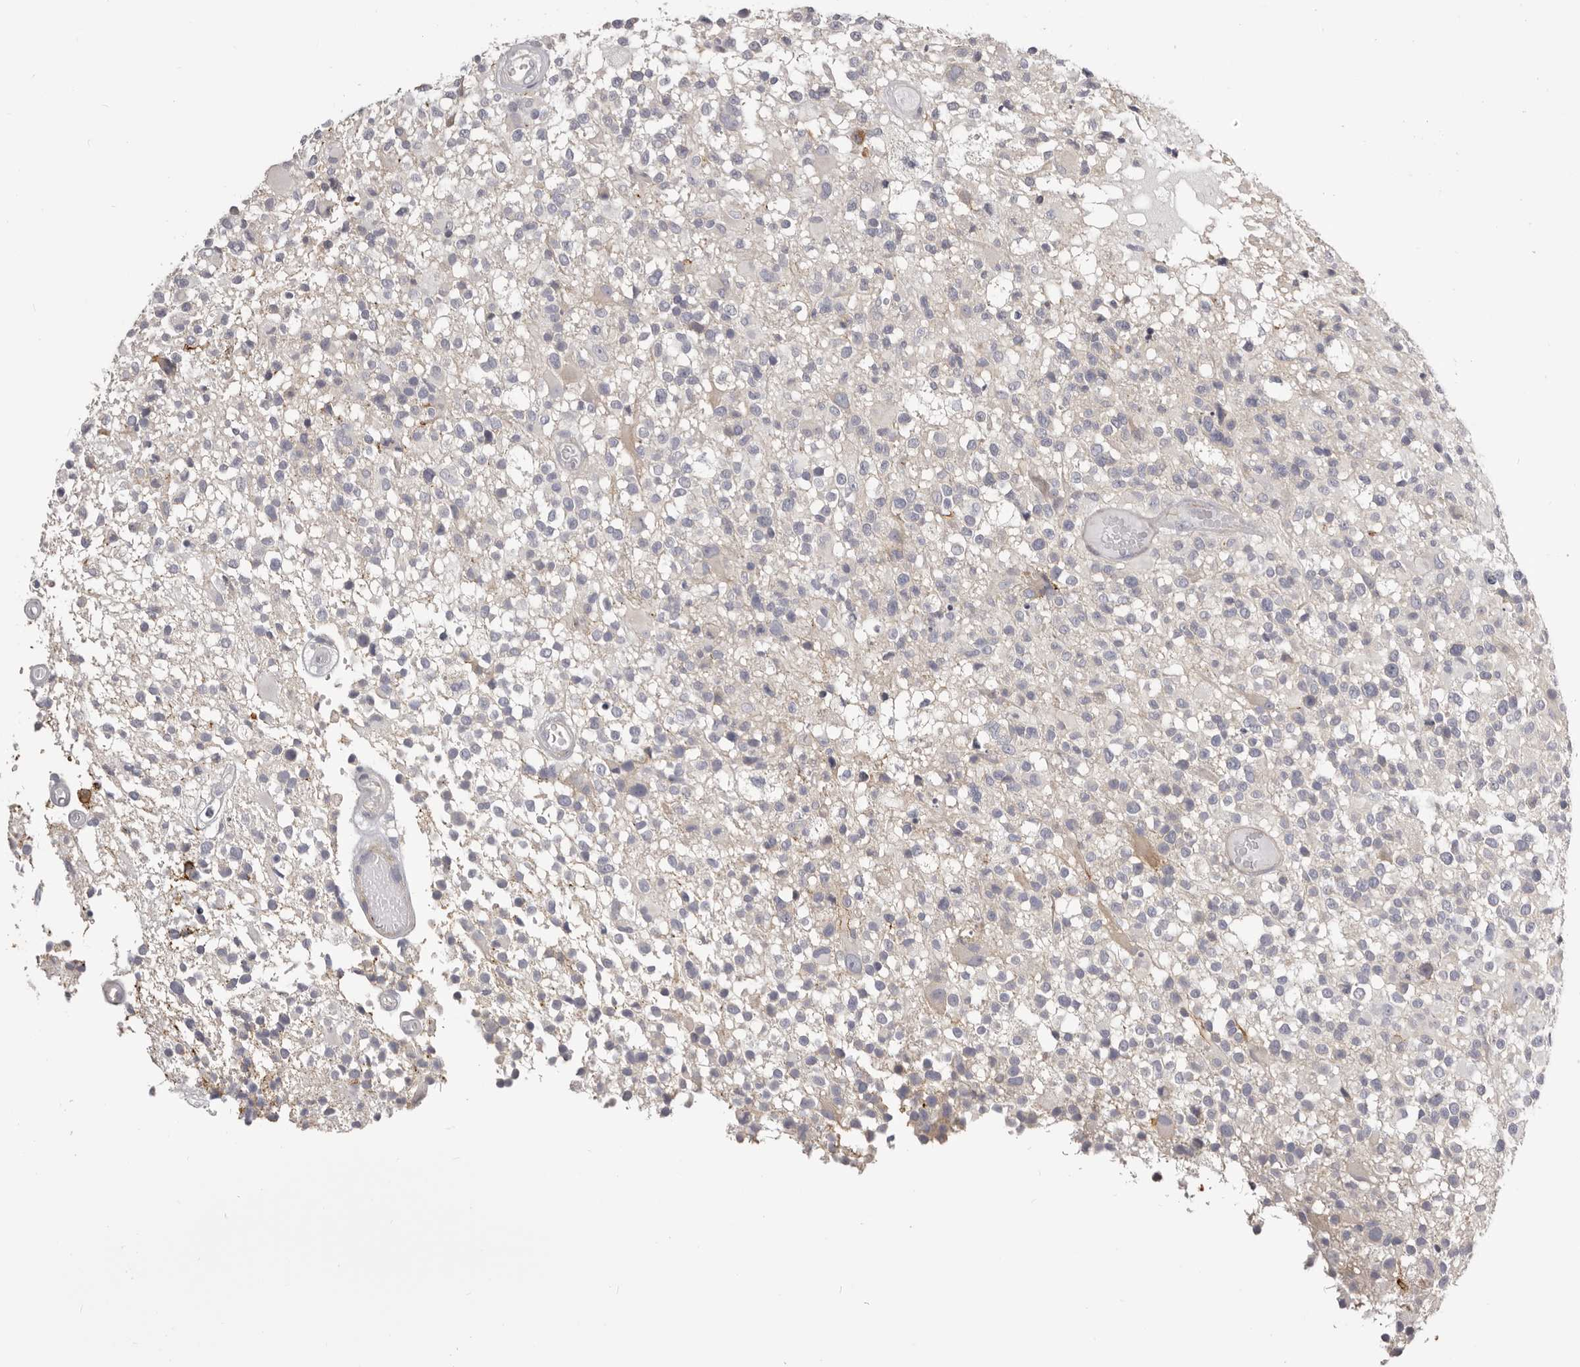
{"staining": {"intensity": "negative", "quantity": "none", "location": "none"}, "tissue": "glioma", "cell_type": "Tumor cells", "image_type": "cancer", "snomed": [{"axis": "morphology", "description": "Glioma, malignant, High grade"}, {"axis": "morphology", "description": "Glioblastoma, NOS"}, {"axis": "topography", "description": "Brain"}], "caption": "Histopathology image shows no significant protein expression in tumor cells of glioma. Brightfield microscopy of IHC stained with DAB (brown) and hematoxylin (blue), captured at high magnification.", "gene": "OTUD3", "patient": {"sex": "male", "age": 60}}